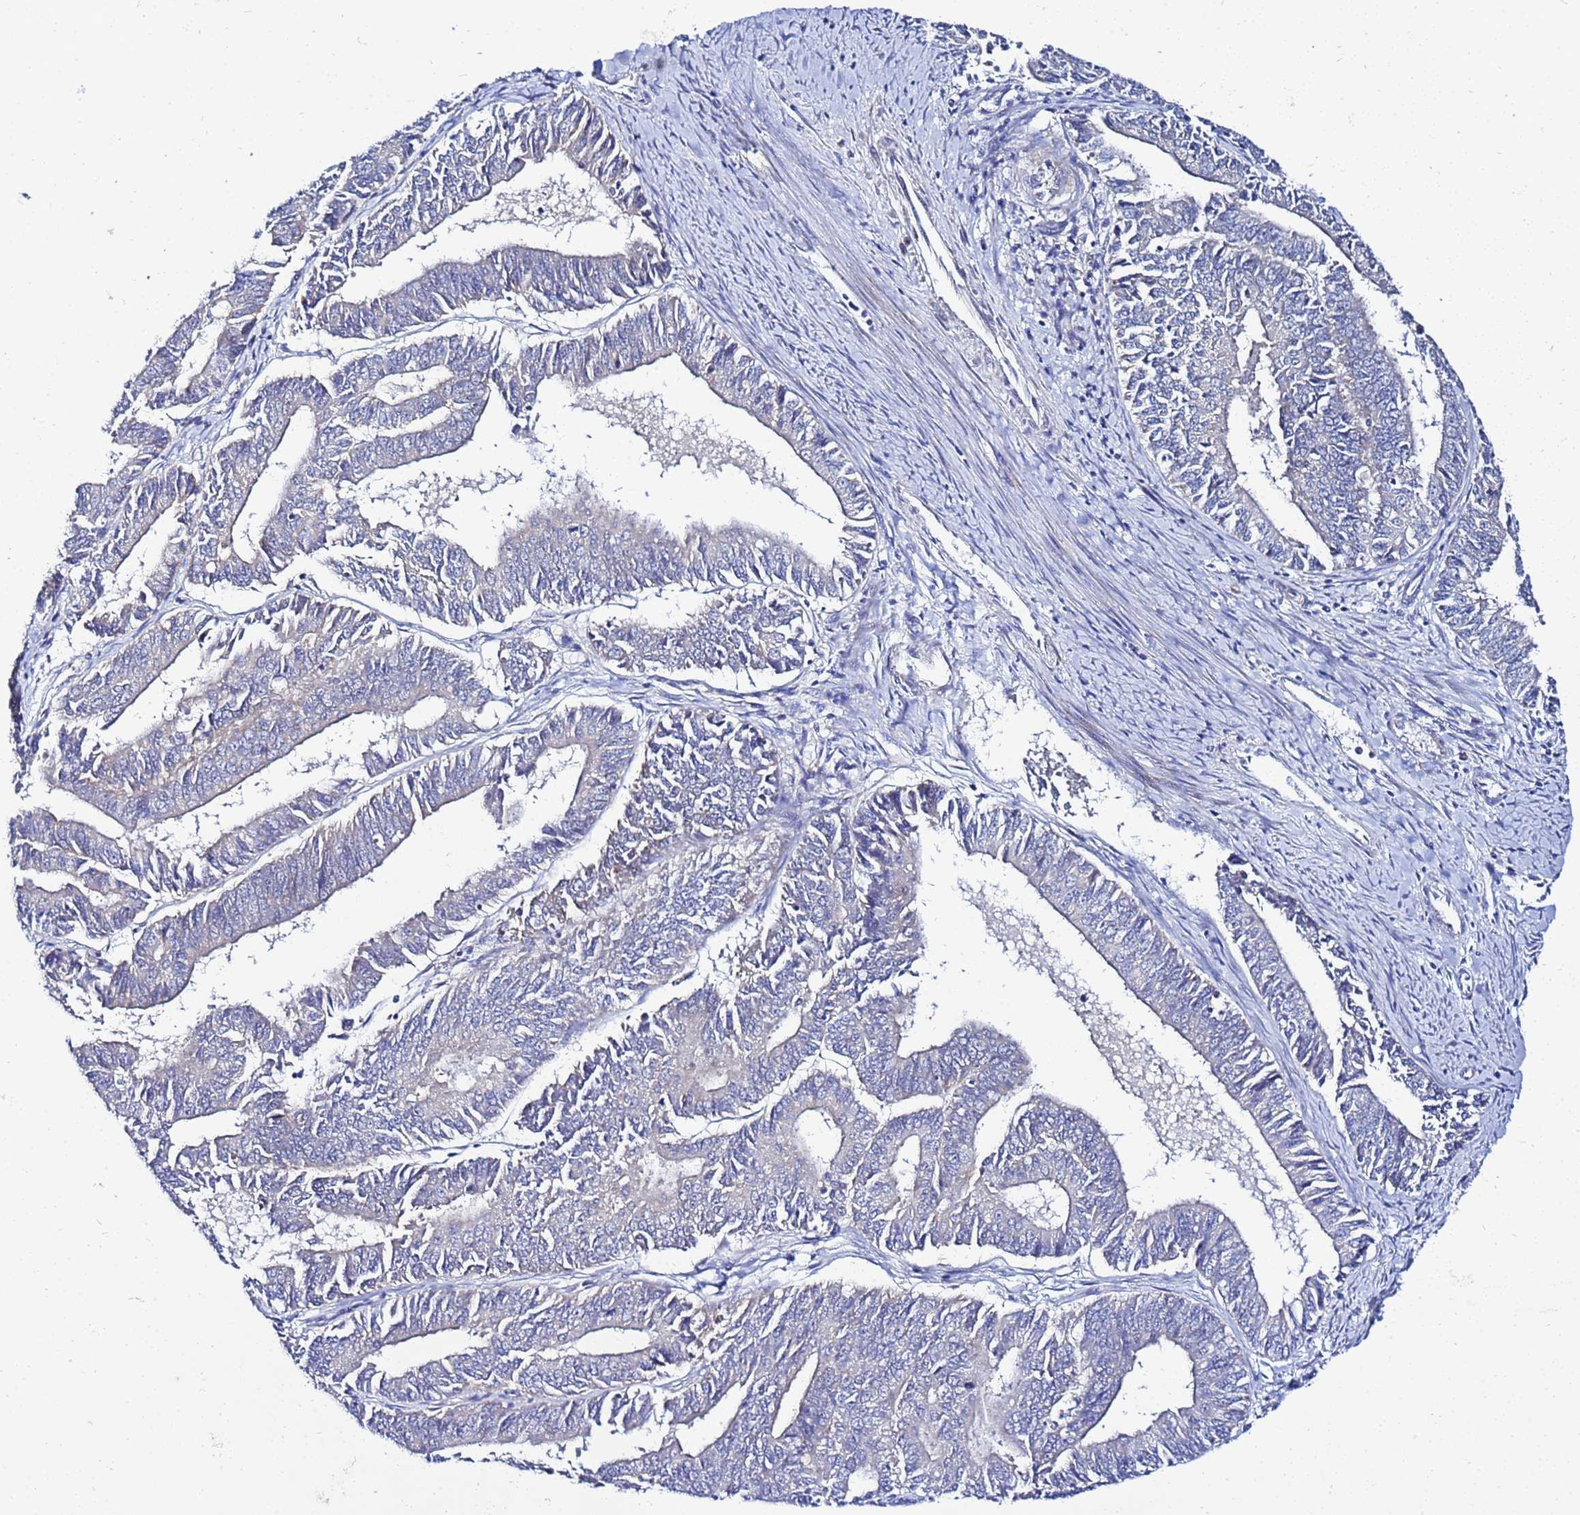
{"staining": {"intensity": "moderate", "quantity": "25%-75%", "location": "cytoplasmic/membranous"}, "tissue": "endometrial cancer", "cell_type": "Tumor cells", "image_type": "cancer", "snomed": [{"axis": "morphology", "description": "Adenocarcinoma, NOS"}, {"axis": "topography", "description": "Endometrium"}], "caption": "Immunohistochemistry (IHC) of endometrial cancer (adenocarcinoma) displays medium levels of moderate cytoplasmic/membranous positivity in about 25%-75% of tumor cells.", "gene": "FAHD2A", "patient": {"sex": "female", "age": 73}}